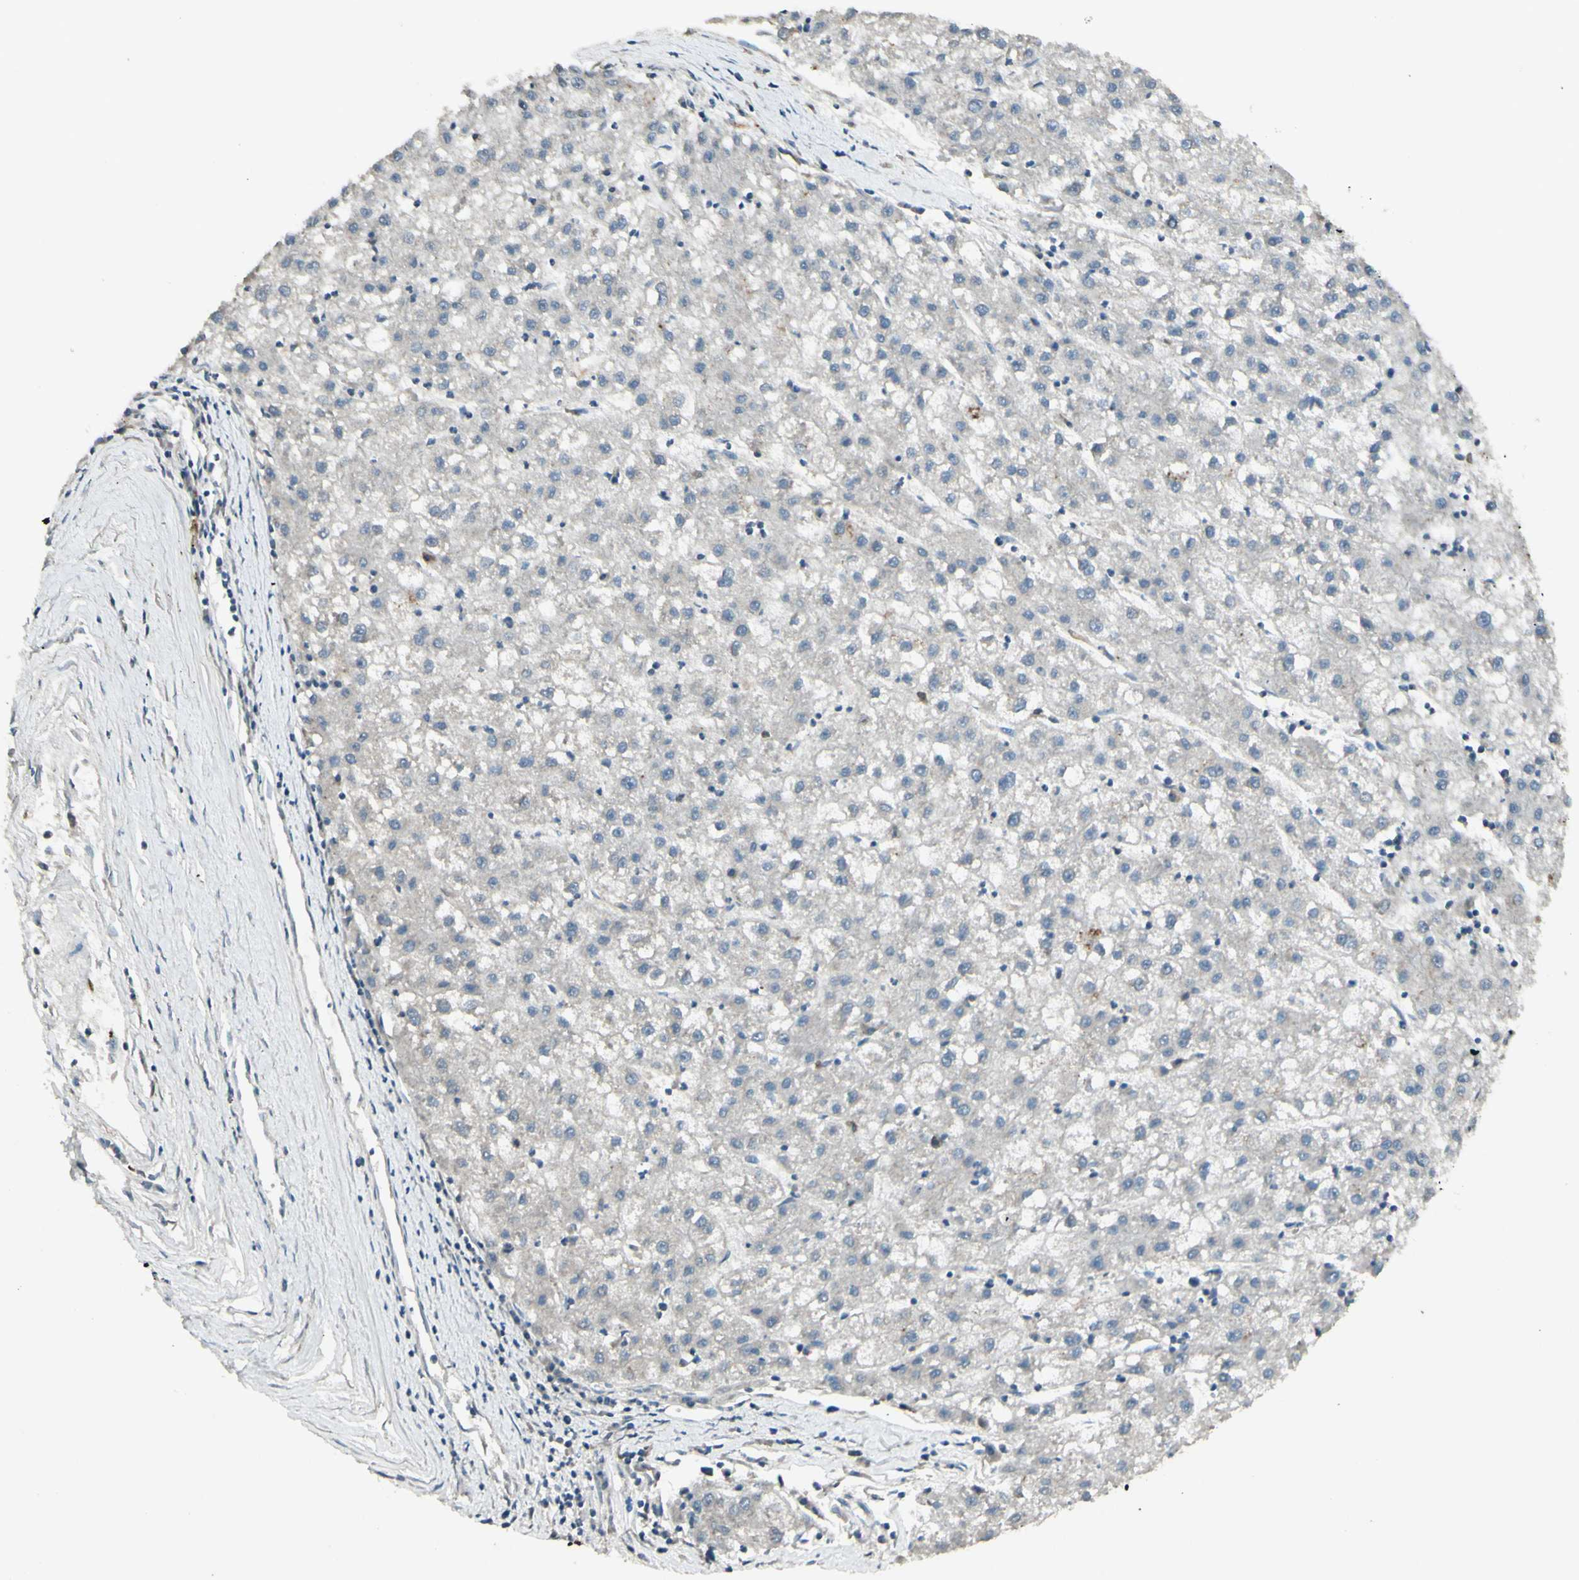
{"staining": {"intensity": "negative", "quantity": "none", "location": "none"}, "tissue": "liver cancer", "cell_type": "Tumor cells", "image_type": "cancer", "snomed": [{"axis": "morphology", "description": "Carcinoma, Hepatocellular, NOS"}, {"axis": "topography", "description": "Liver"}], "caption": "IHC of liver hepatocellular carcinoma displays no staining in tumor cells. The staining was performed using DAB to visualize the protein expression in brown, while the nuclei were stained in blue with hematoxylin (Magnification: 20x).", "gene": "TIMM21", "patient": {"sex": "male", "age": 72}}